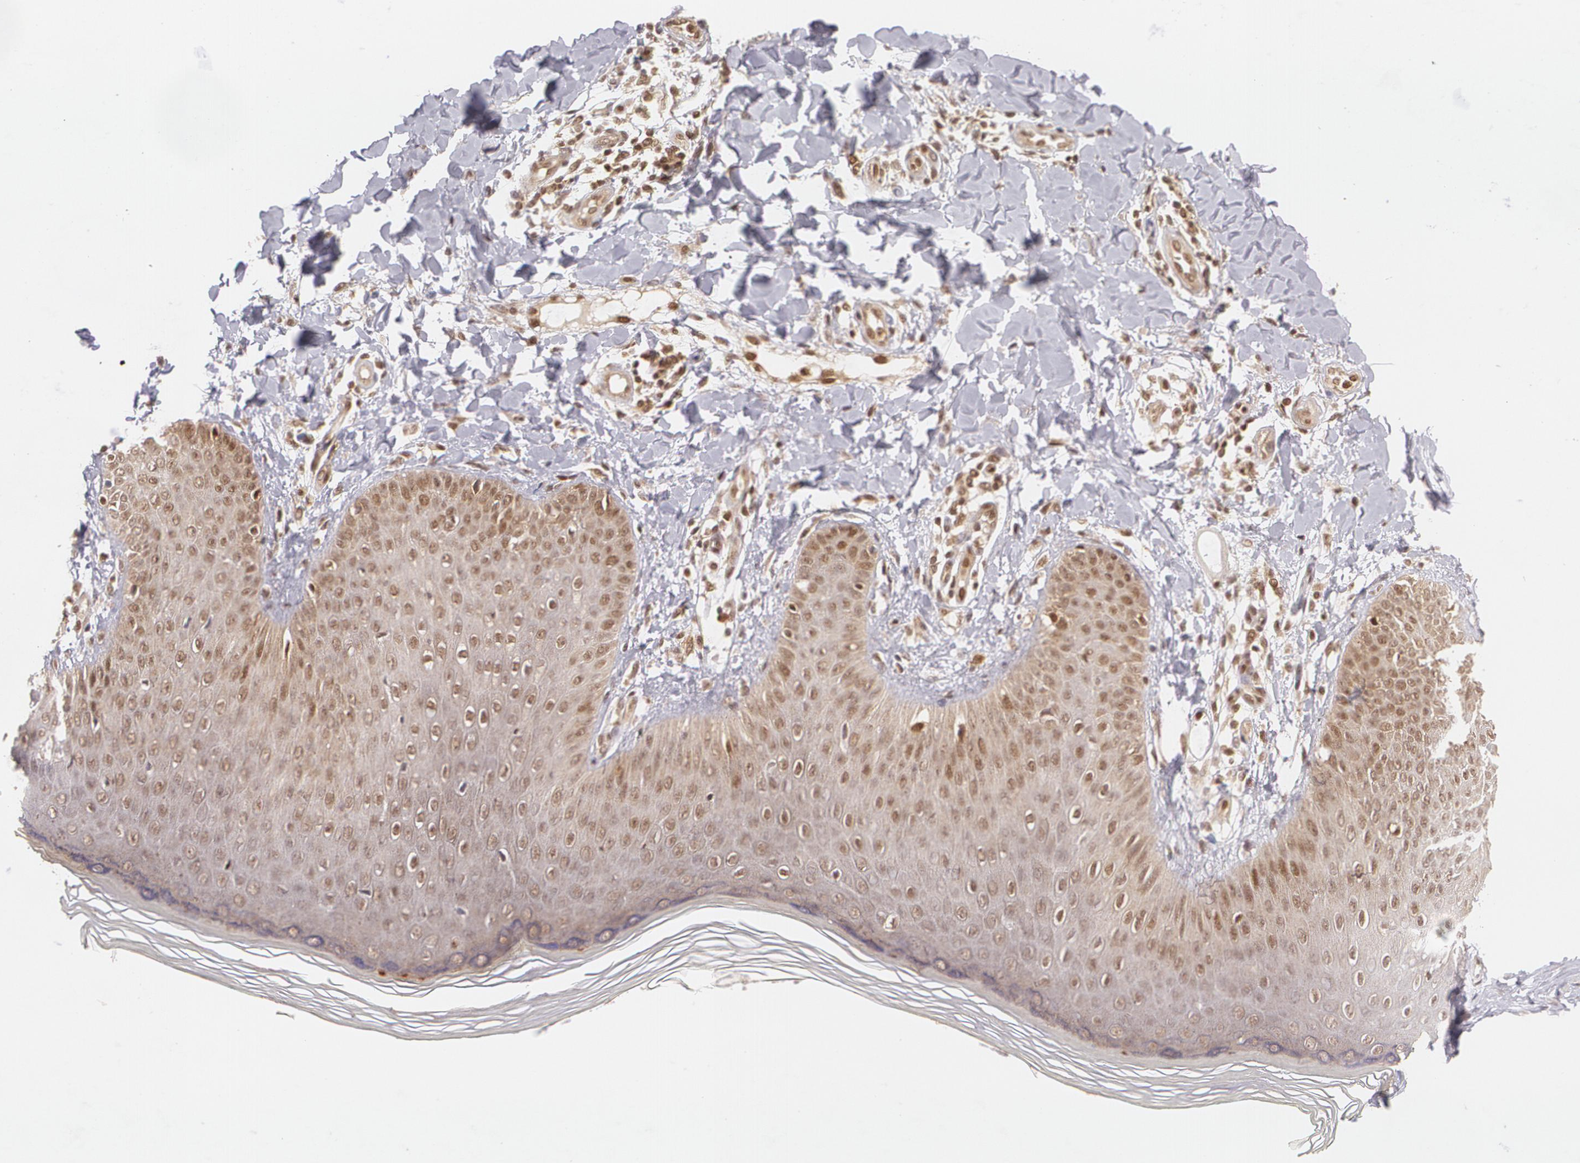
{"staining": {"intensity": "moderate", "quantity": "25%-75%", "location": "cytoplasmic/membranous,nuclear"}, "tissue": "skin", "cell_type": "Epidermal cells", "image_type": "normal", "snomed": [{"axis": "morphology", "description": "Normal tissue, NOS"}, {"axis": "morphology", "description": "Inflammation, NOS"}, {"axis": "topography", "description": "Soft tissue"}, {"axis": "topography", "description": "Anal"}], "caption": "This histopathology image exhibits normal skin stained with IHC to label a protein in brown. The cytoplasmic/membranous,nuclear of epidermal cells show moderate positivity for the protein. Nuclei are counter-stained blue.", "gene": "CUL2", "patient": {"sex": "female", "age": 15}}